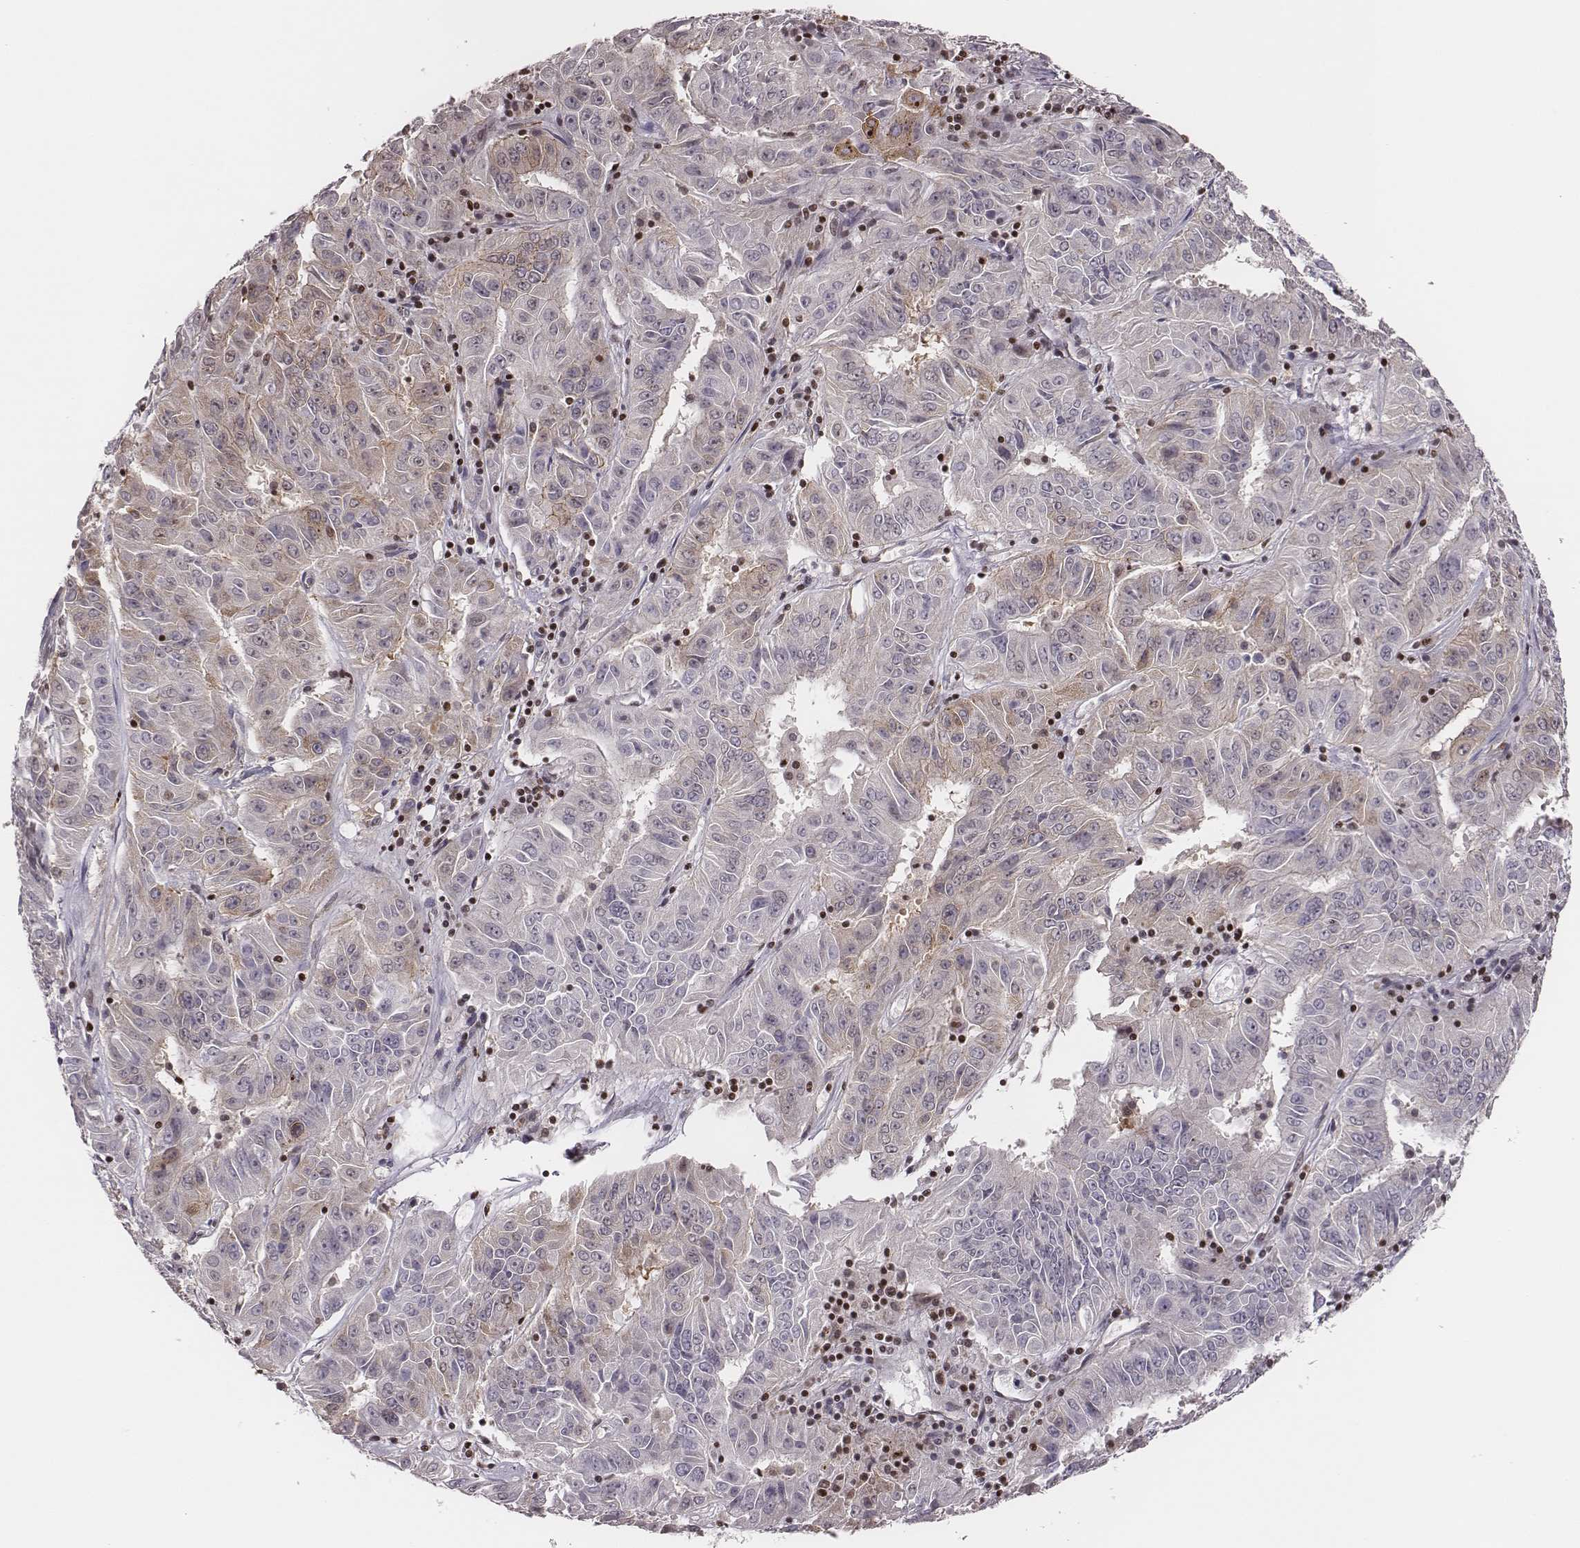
{"staining": {"intensity": "weak", "quantity": "<25%", "location": "cytoplasmic/membranous"}, "tissue": "pancreatic cancer", "cell_type": "Tumor cells", "image_type": "cancer", "snomed": [{"axis": "morphology", "description": "Adenocarcinoma, NOS"}, {"axis": "topography", "description": "Pancreas"}], "caption": "DAB (3,3'-diaminobenzidine) immunohistochemical staining of human adenocarcinoma (pancreatic) shows no significant staining in tumor cells.", "gene": "WDR59", "patient": {"sex": "male", "age": 63}}